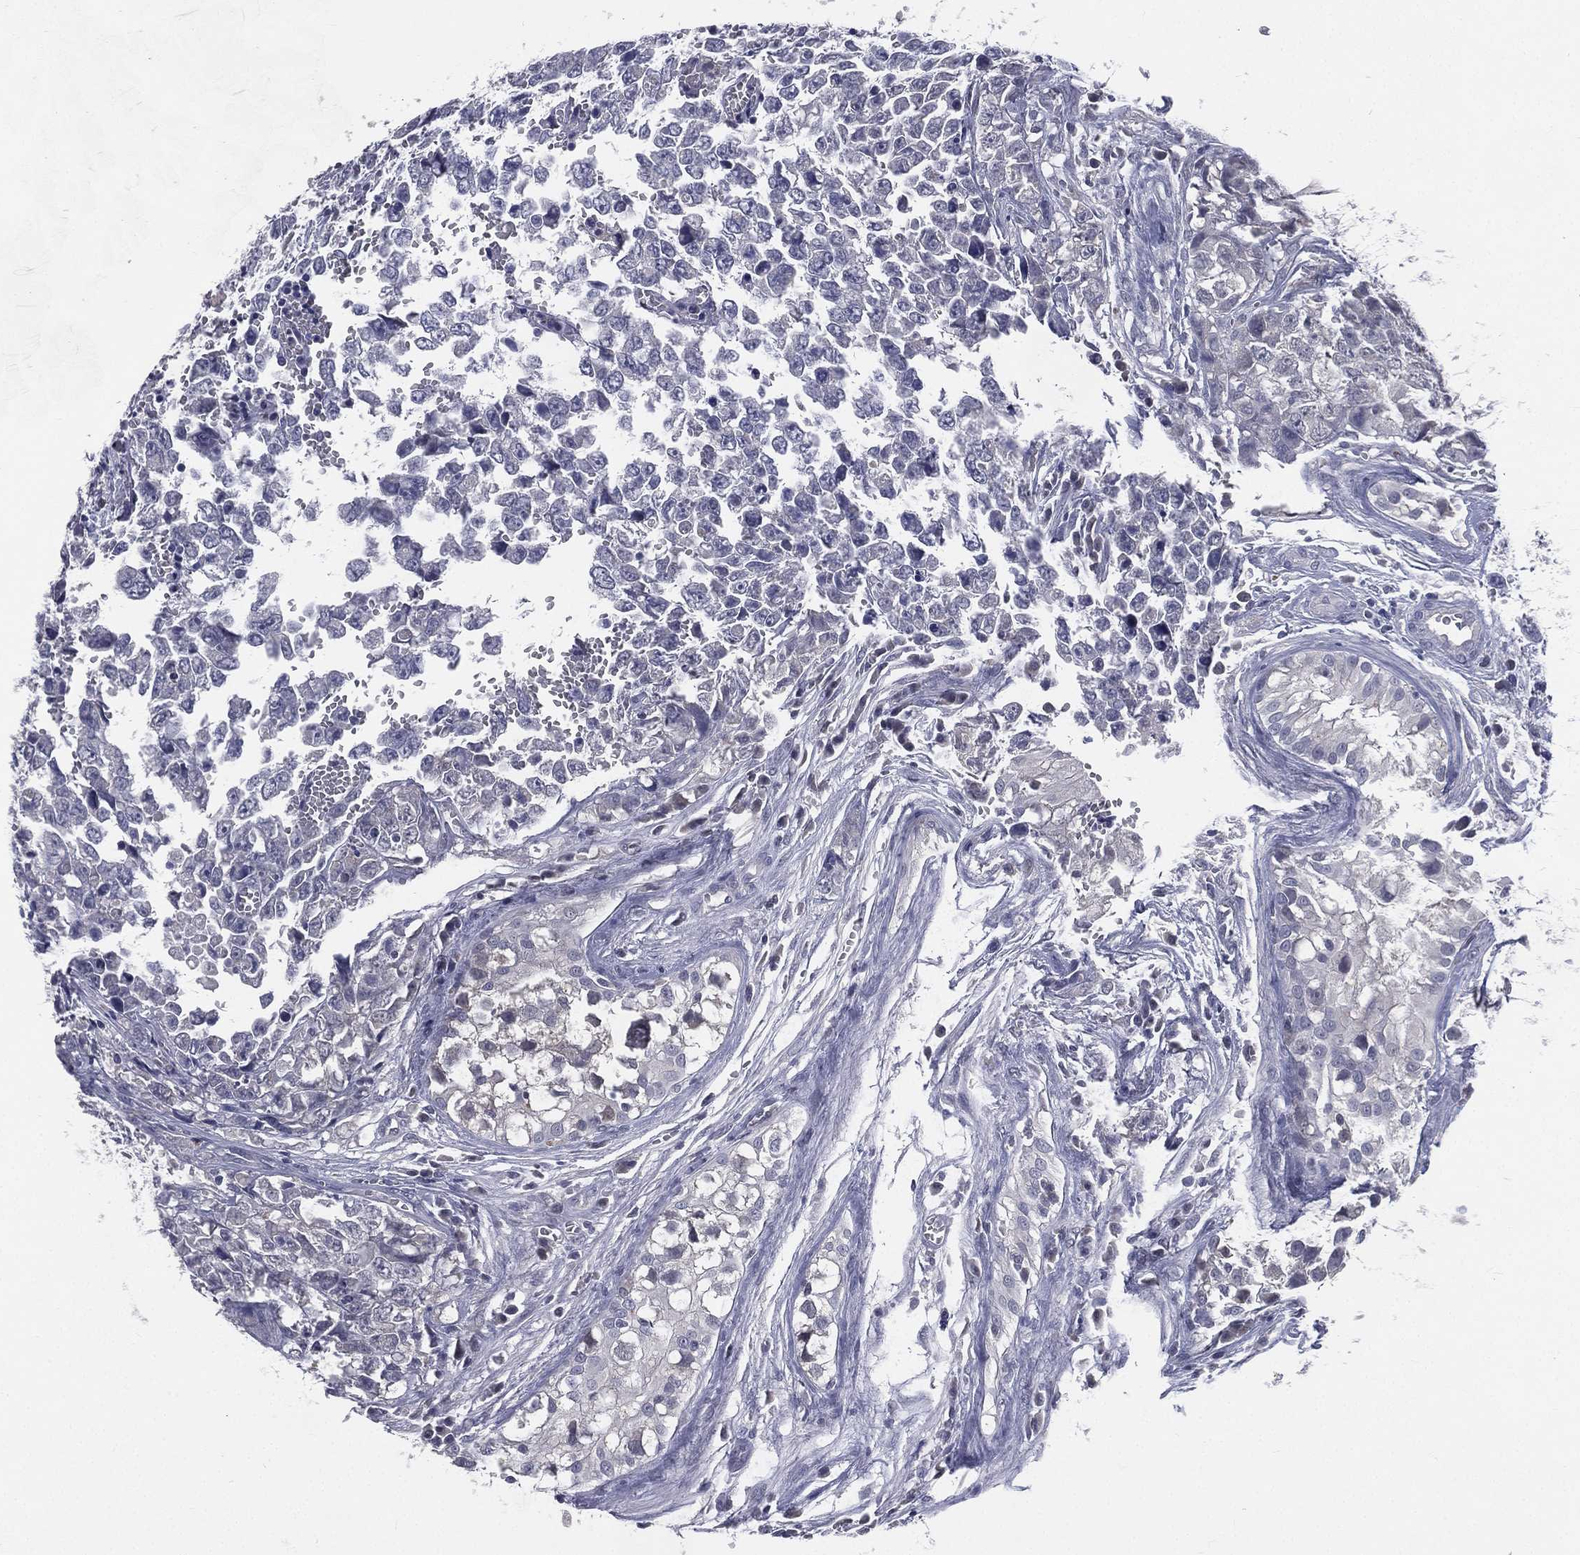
{"staining": {"intensity": "negative", "quantity": "none", "location": "none"}, "tissue": "testis cancer", "cell_type": "Tumor cells", "image_type": "cancer", "snomed": [{"axis": "morphology", "description": "Carcinoma, Embryonal, NOS"}, {"axis": "topography", "description": "Testis"}], "caption": "An IHC histopathology image of testis cancer is shown. There is no staining in tumor cells of testis cancer.", "gene": "IFT27", "patient": {"sex": "male", "age": 23}}